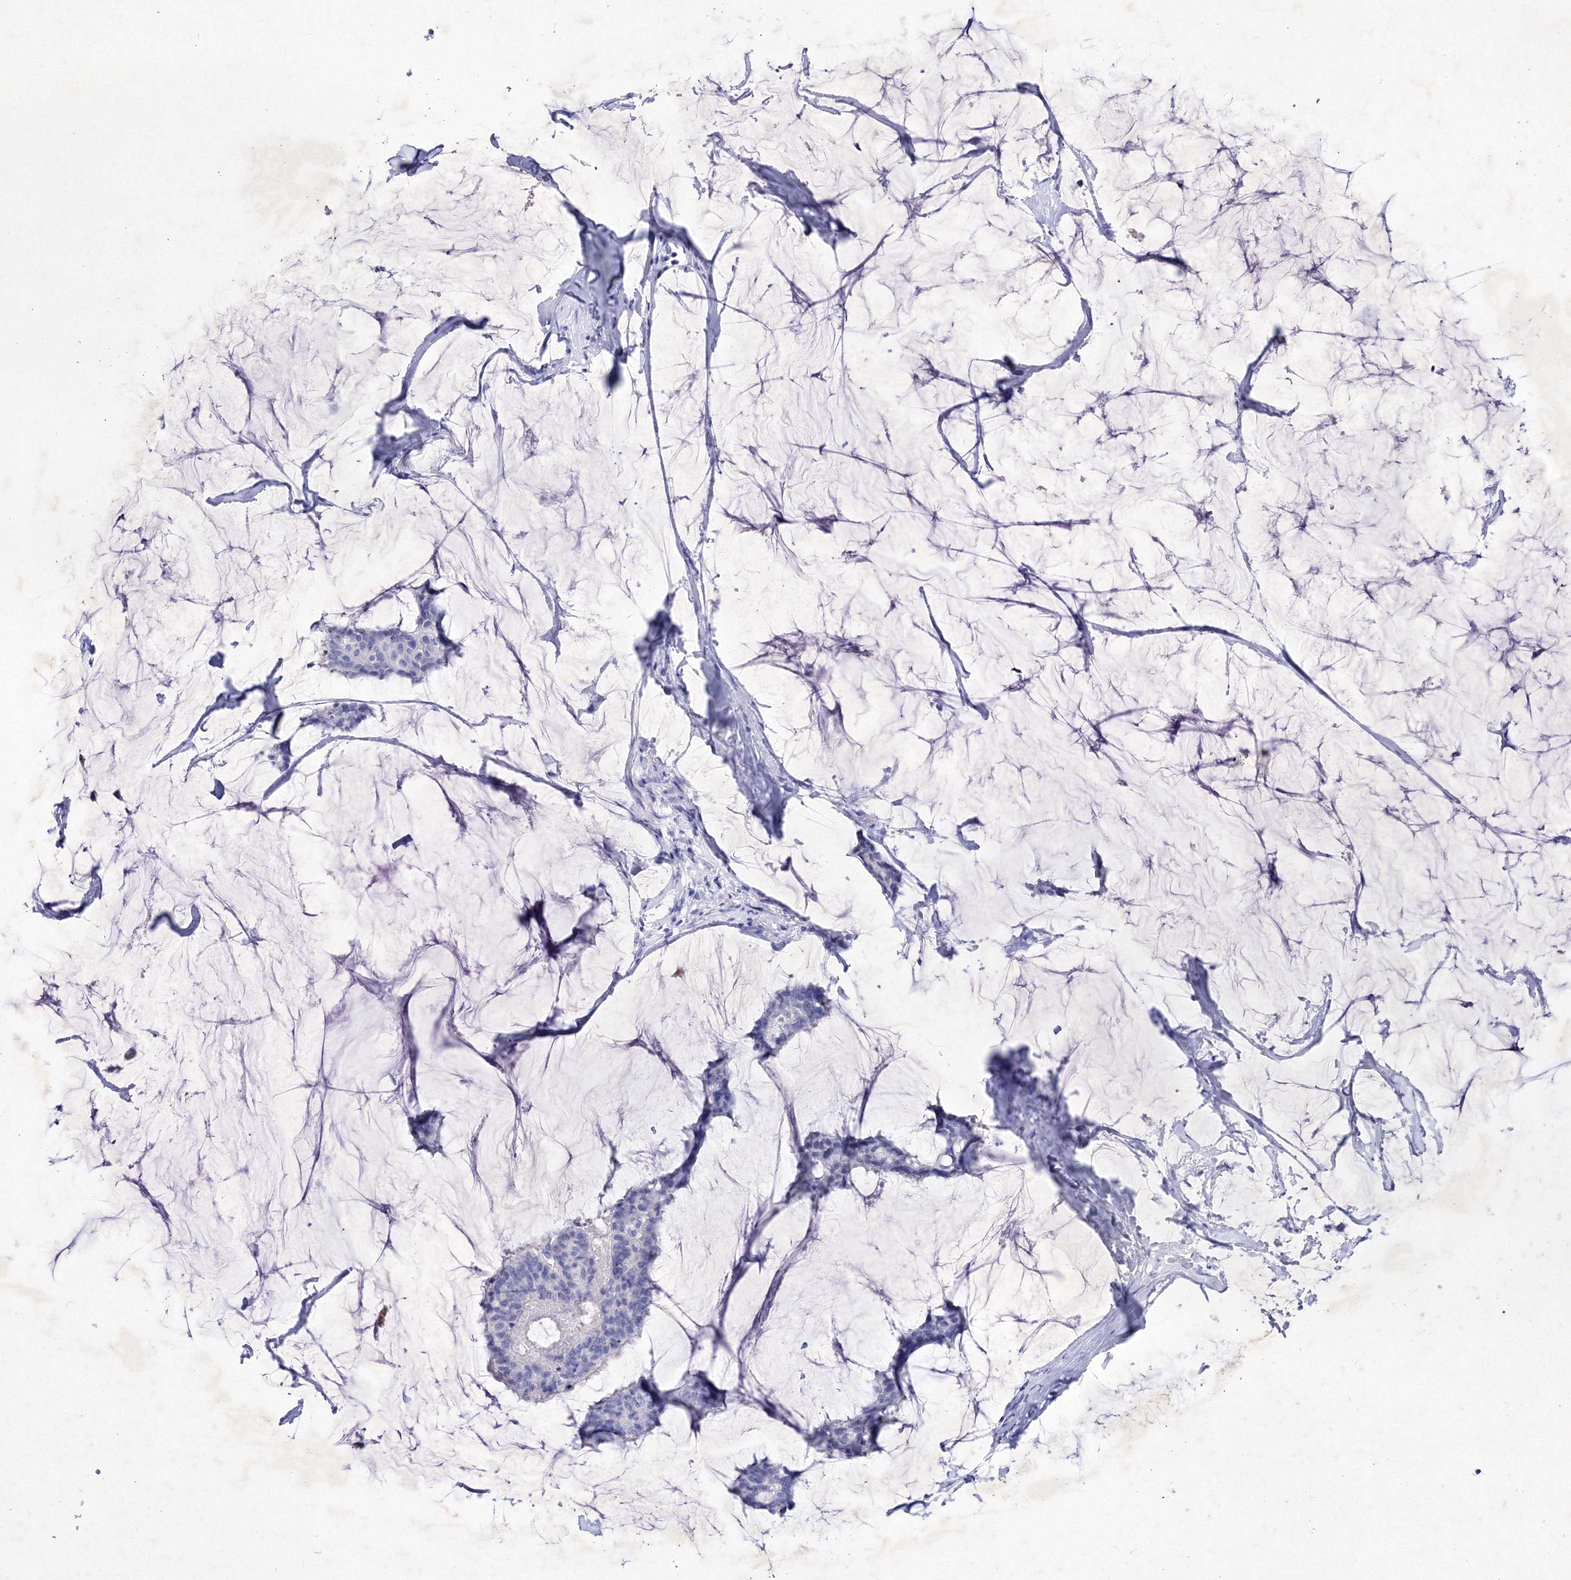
{"staining": {"intensity": "negative", "quantity": "none", "location": "none"}, "tissue": "breast cancer", "cell_type": "Tumor cells", "image_type": "cancer", "snomed": [{"axis": "morphology", "description": "Duct carcinoma"}, {"axis": "topography", "description": "Breast"}], "caption": "This is a micrograph of IHC staining of breast intraductal carcinoma, which shows no expression in tumor cells.", "gene": "GPN1", "patient": {"sex": "female", "age": 93}}